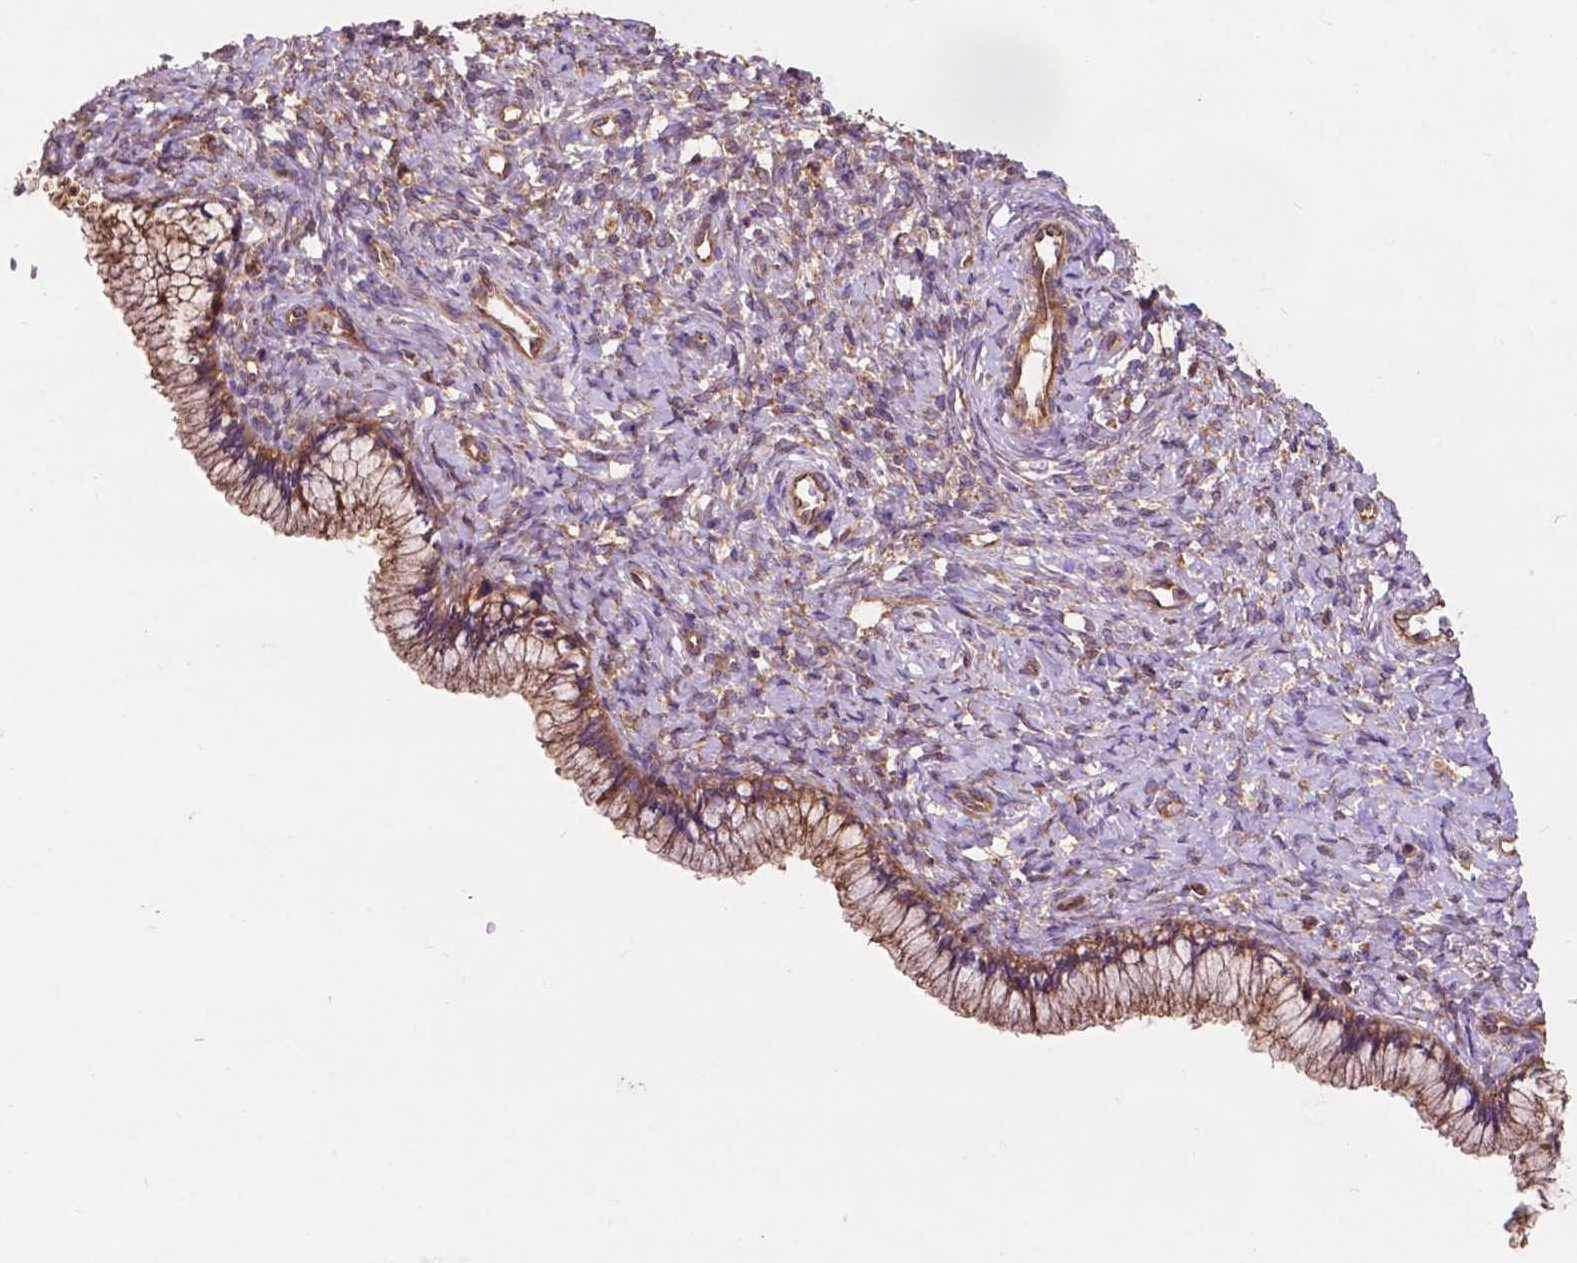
{"staining": {"intensity": "moderate", "quantity": ">75%", "location": "cytoplasmic/membranous"}, "tissue": "cervix", "cell_type": "Glandular cells", "image_type": "normal", "snomed": [{"axis": "morphology", "description": "Normal tissue, NOS"}, {"axis": "topography", "description": "Cervix"}], "caption": "Immunohistochemical staining of benign cervix displays moderate cytoplasmic/membranous protein expression in approximately >75% of glandular cells.", "gene": "CCDC71L", "patient": {"sex": "female", "age": 37}}